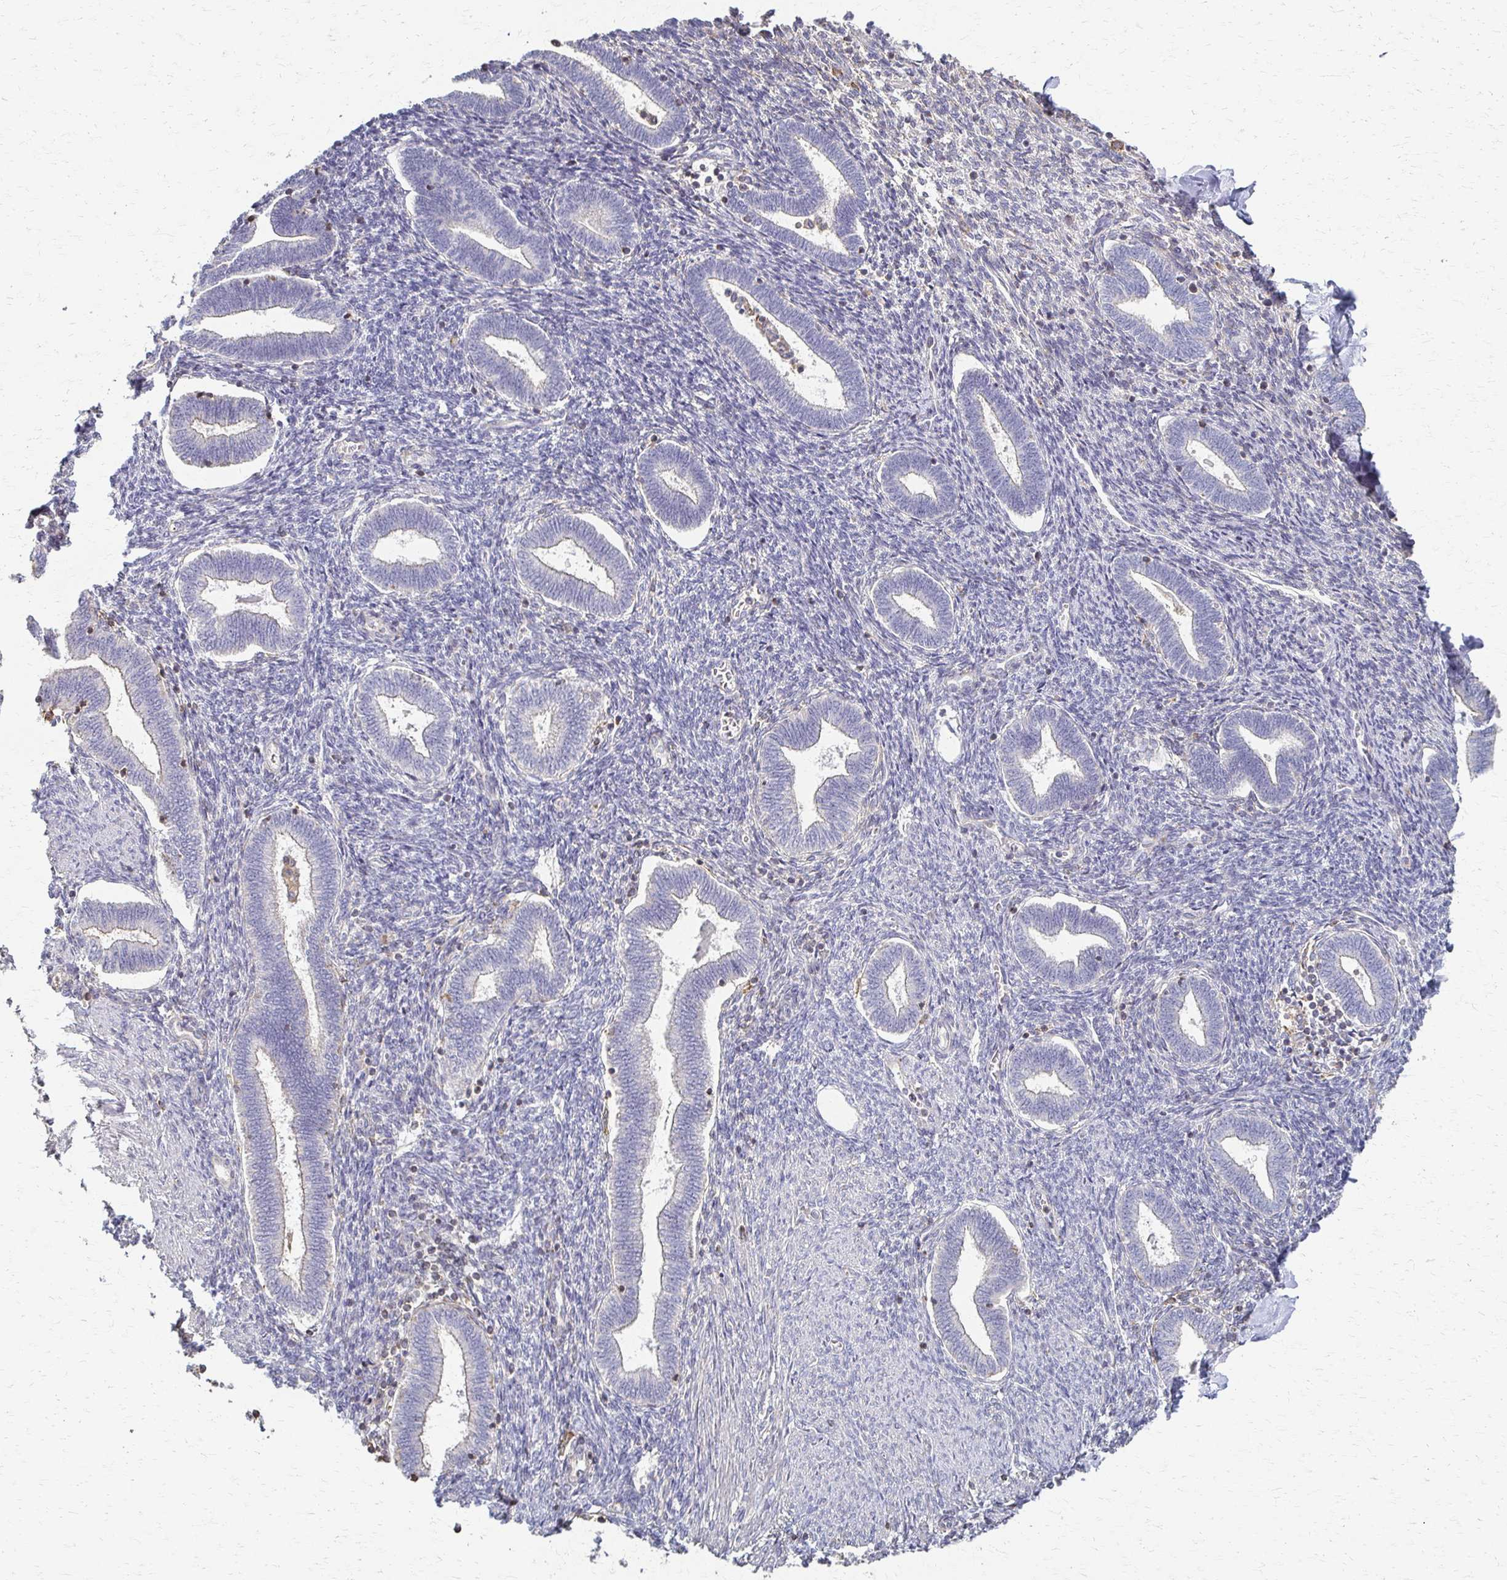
{"staining": {"intensity": "negative", "quantity": "none", "location": "none"}, "tissue": "endometrium", "cell_type": "Cells in endometrial stroma", "image_type": "normal", "snomed": [{"axis": "morphology", "description": "Normal tissue, NOS"}, {"axis": "topography", "description": "Endometrium"}], "caption": "High power microscopy photomicrograph of an IHC image of unremarkable endometrium, revealing no significant staining in cells in endometrial stroma. Nuclei are stained in blue.", "gene": "C1QTNF7", "patient": {"sex": "female", "age": 42}}